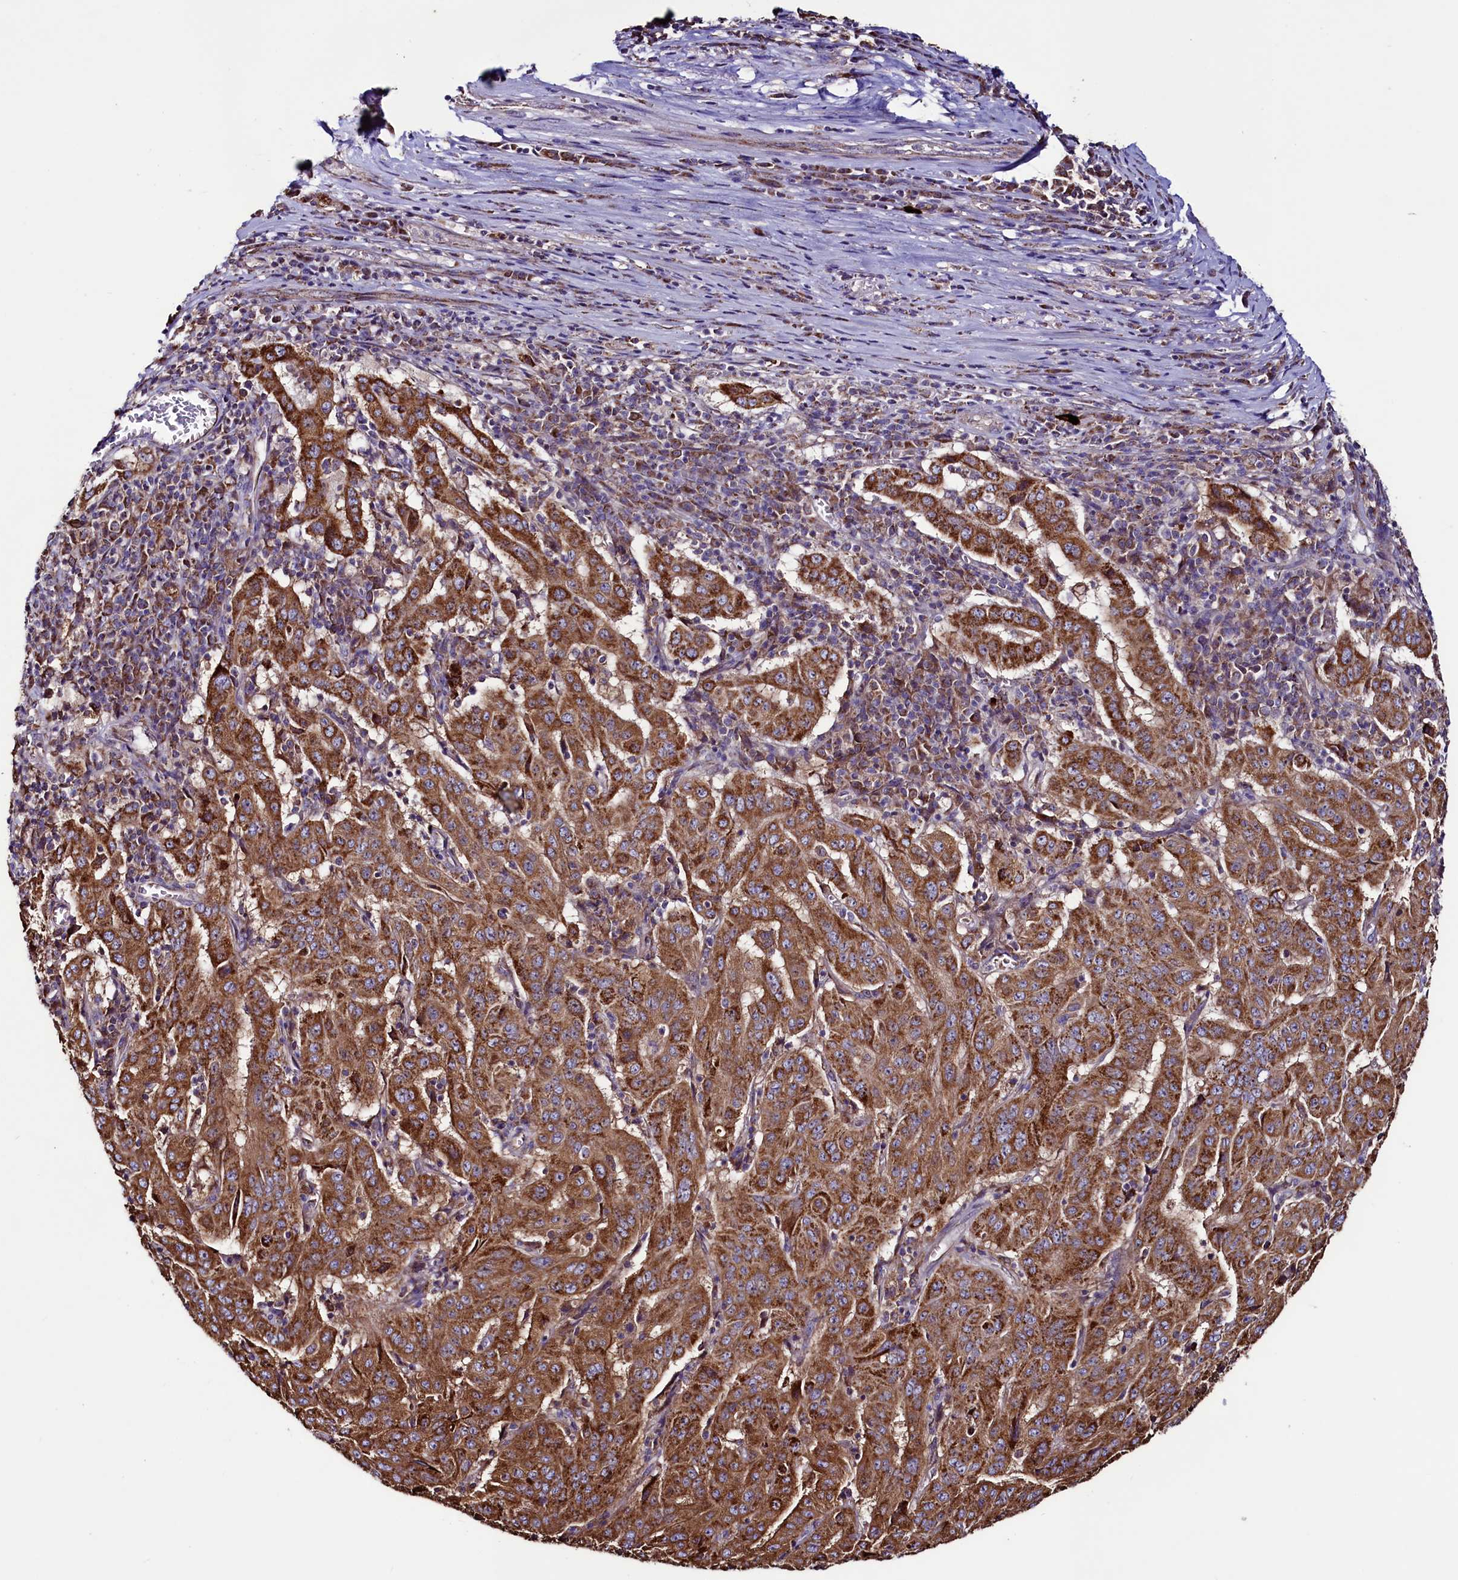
{"staining": {"intensity": "strong", "quantity": ">75%", "location": "cytoplasmic/membranous"}, "tissue": "pancreatic cancer", "cell_type": "Tumor cells", "image_type": "cancer", "snomed": [{"axis": "morphology", "description": "Adenocarcinoma, NOS"}, {"axis": "topography", "description": "Pancreas"}], "caption": "Immunohistochemical staining of human pancreatic adenocarcinoma exhibits high levels of strong cytoplasmic/membranous protein positivity in about >75% of tumor cells. The staining was performed using DAB to visualize the protein expression in brown, while the nuclei were stained in blue with hematoxylin (Magnification: 20x).", "gene": "STARD5", "patient": {"sex": "male", "age": 63}}